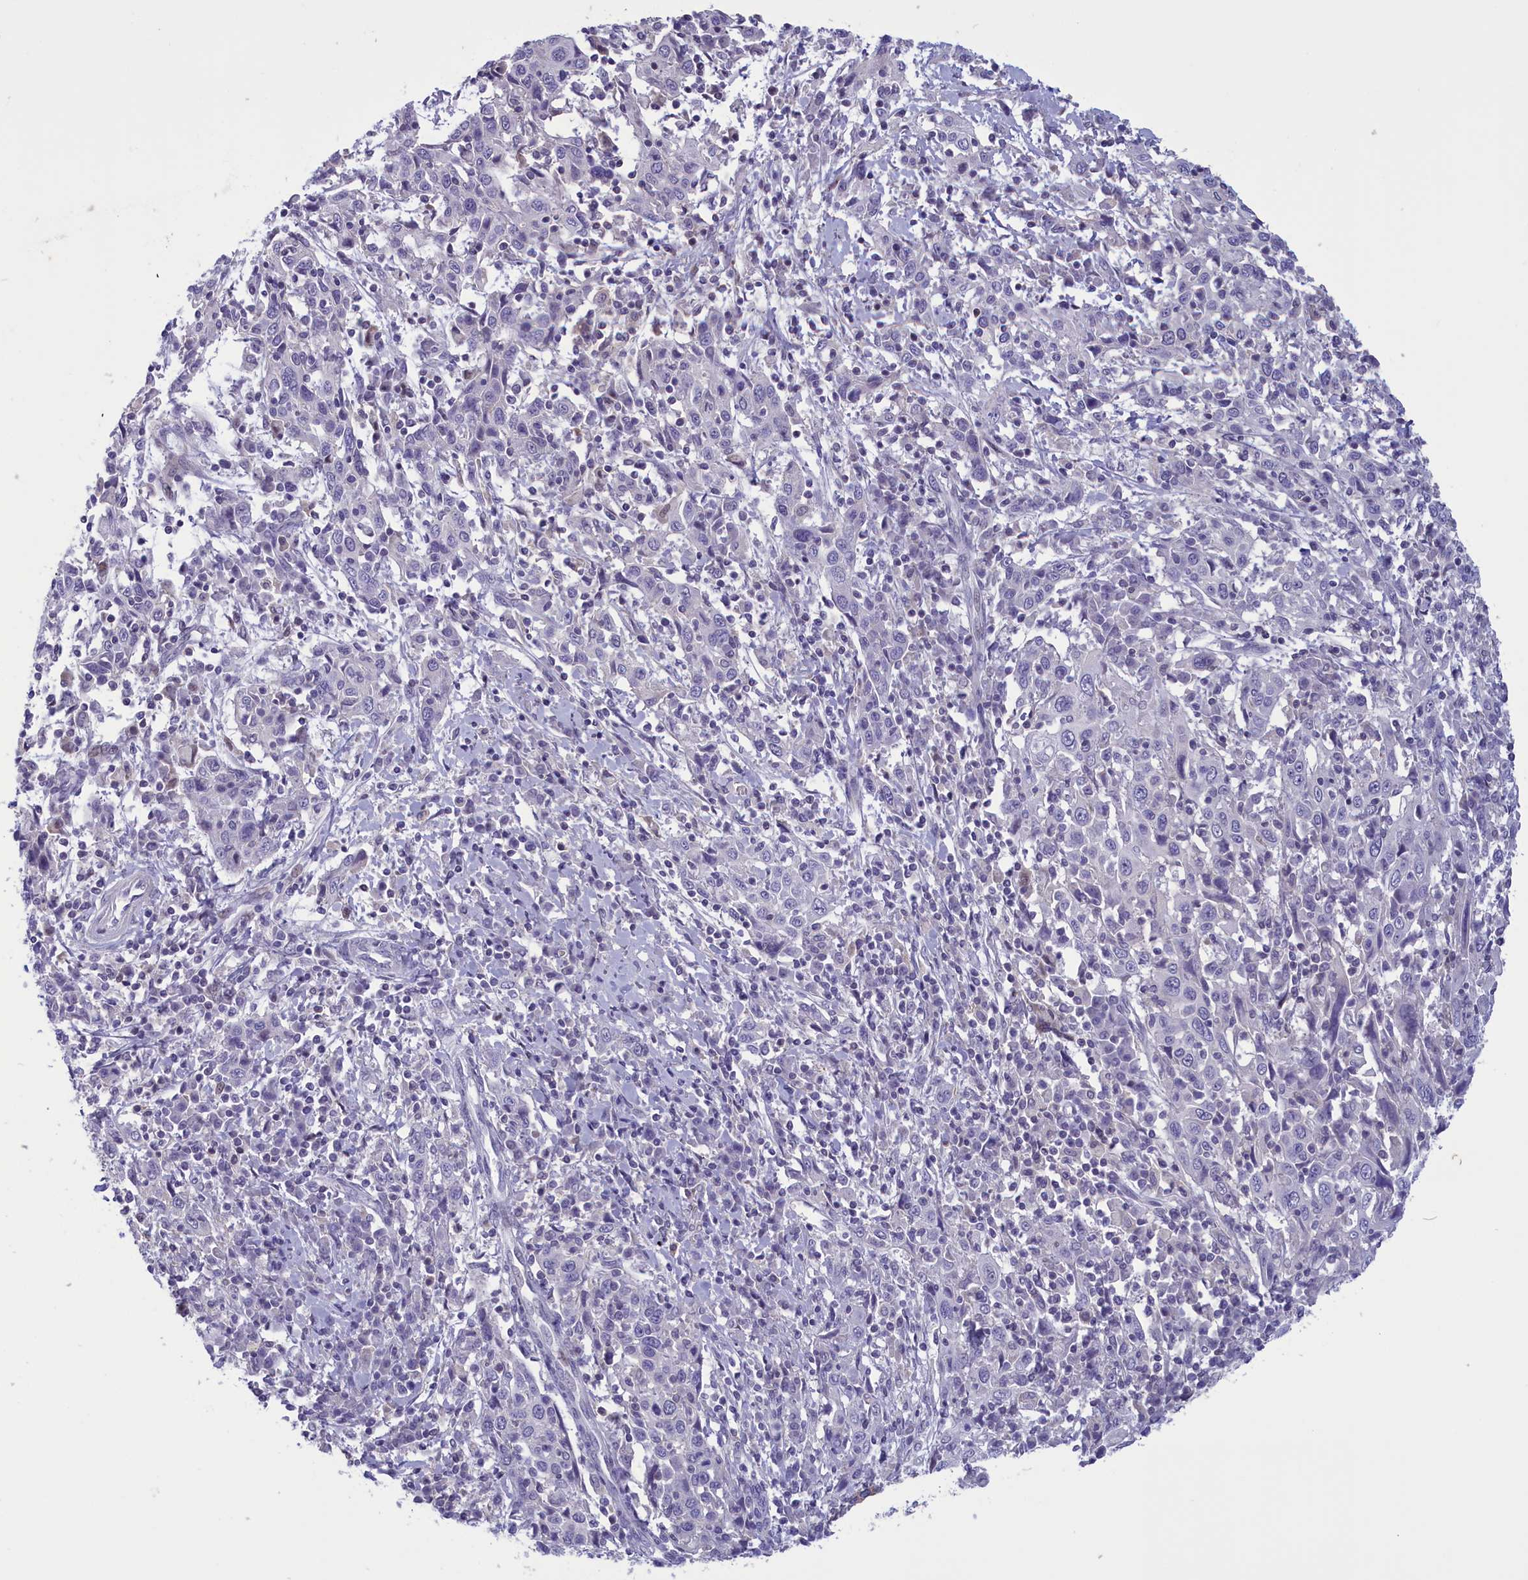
{"staining": {"intensity": "negative", "quantity": "none", "location": "none"}, "tissue": "cervical cancer", "cell_type": "Tumor cells", "image_type": "cancer", "snomed": [{"axis": "morphology", "description": "Squamous cell carcinoma, NOS"}, {"axis": "topography", "description": "Cervix"}], "caption": "Immunohistochemistry (IHC) micrograph of neoplastic tissue: human squamous cell carcinoma (cervical) stained with DAB exhibits no significant protein expression in tumor cells.", "gene": "CORO2A", "patient": {"sex": "female", "age": 46}}